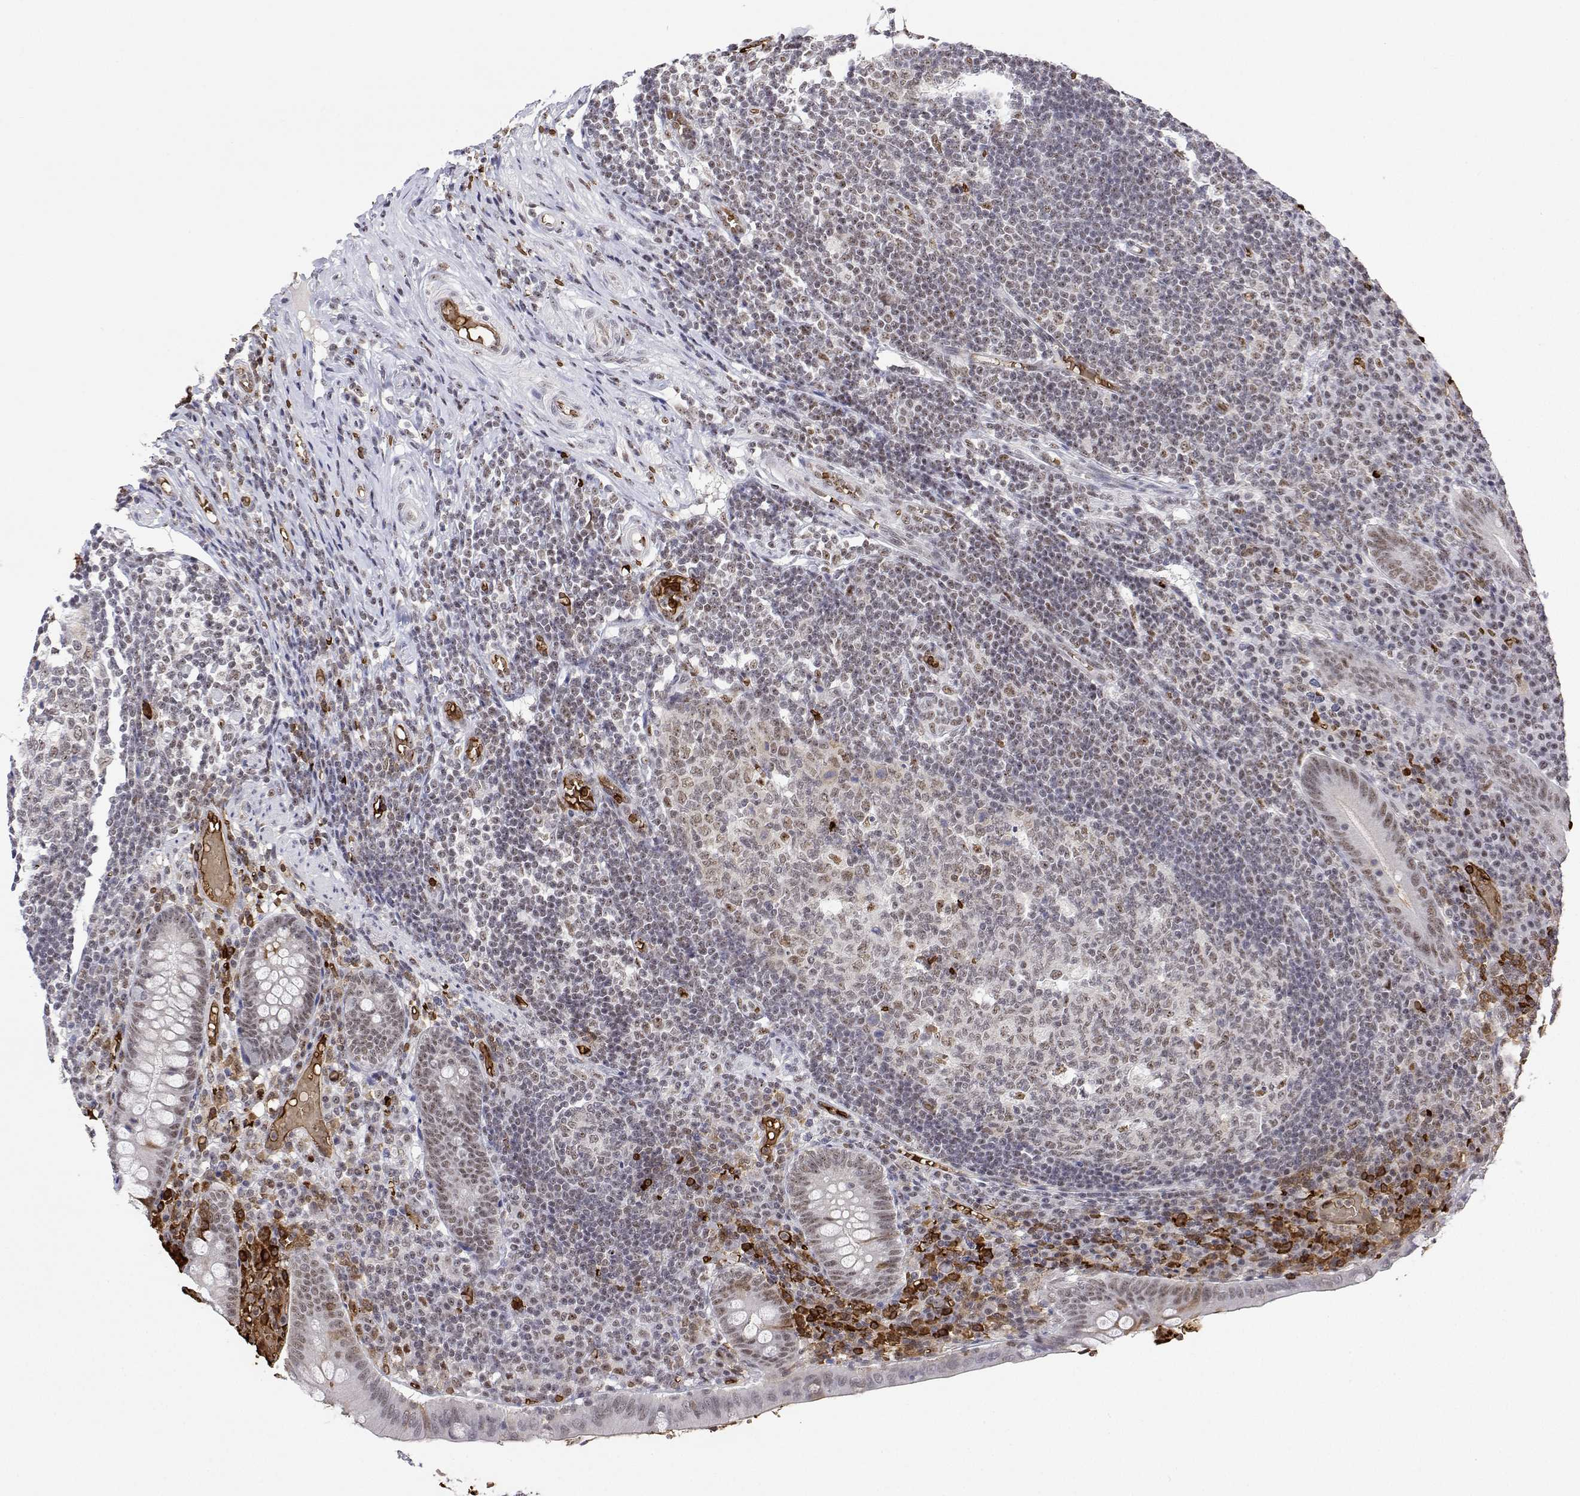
{"staining": {"intensity": "moderate", "quantity": "25%-75%", "location": "nuclear"}, "tissue": "appendix", "cell_type": "Glandular cells", "image_type": "normal", "snomed": [{"axis": "morphology", "description": "Normal tissue, NOS"}, {"axis": "topography", "description": "Appendix"}], "caption": "The image reveals immunohistochemical staining of unremarkable appendix. There is moderate nuclear expression is present in approximately 25%-75% of glandular cells. (DAB IHC, brown staining for protein, blue staining for nuclei).", "gene": "ADAR", "patient": {"sex": "male", "age": 18}}